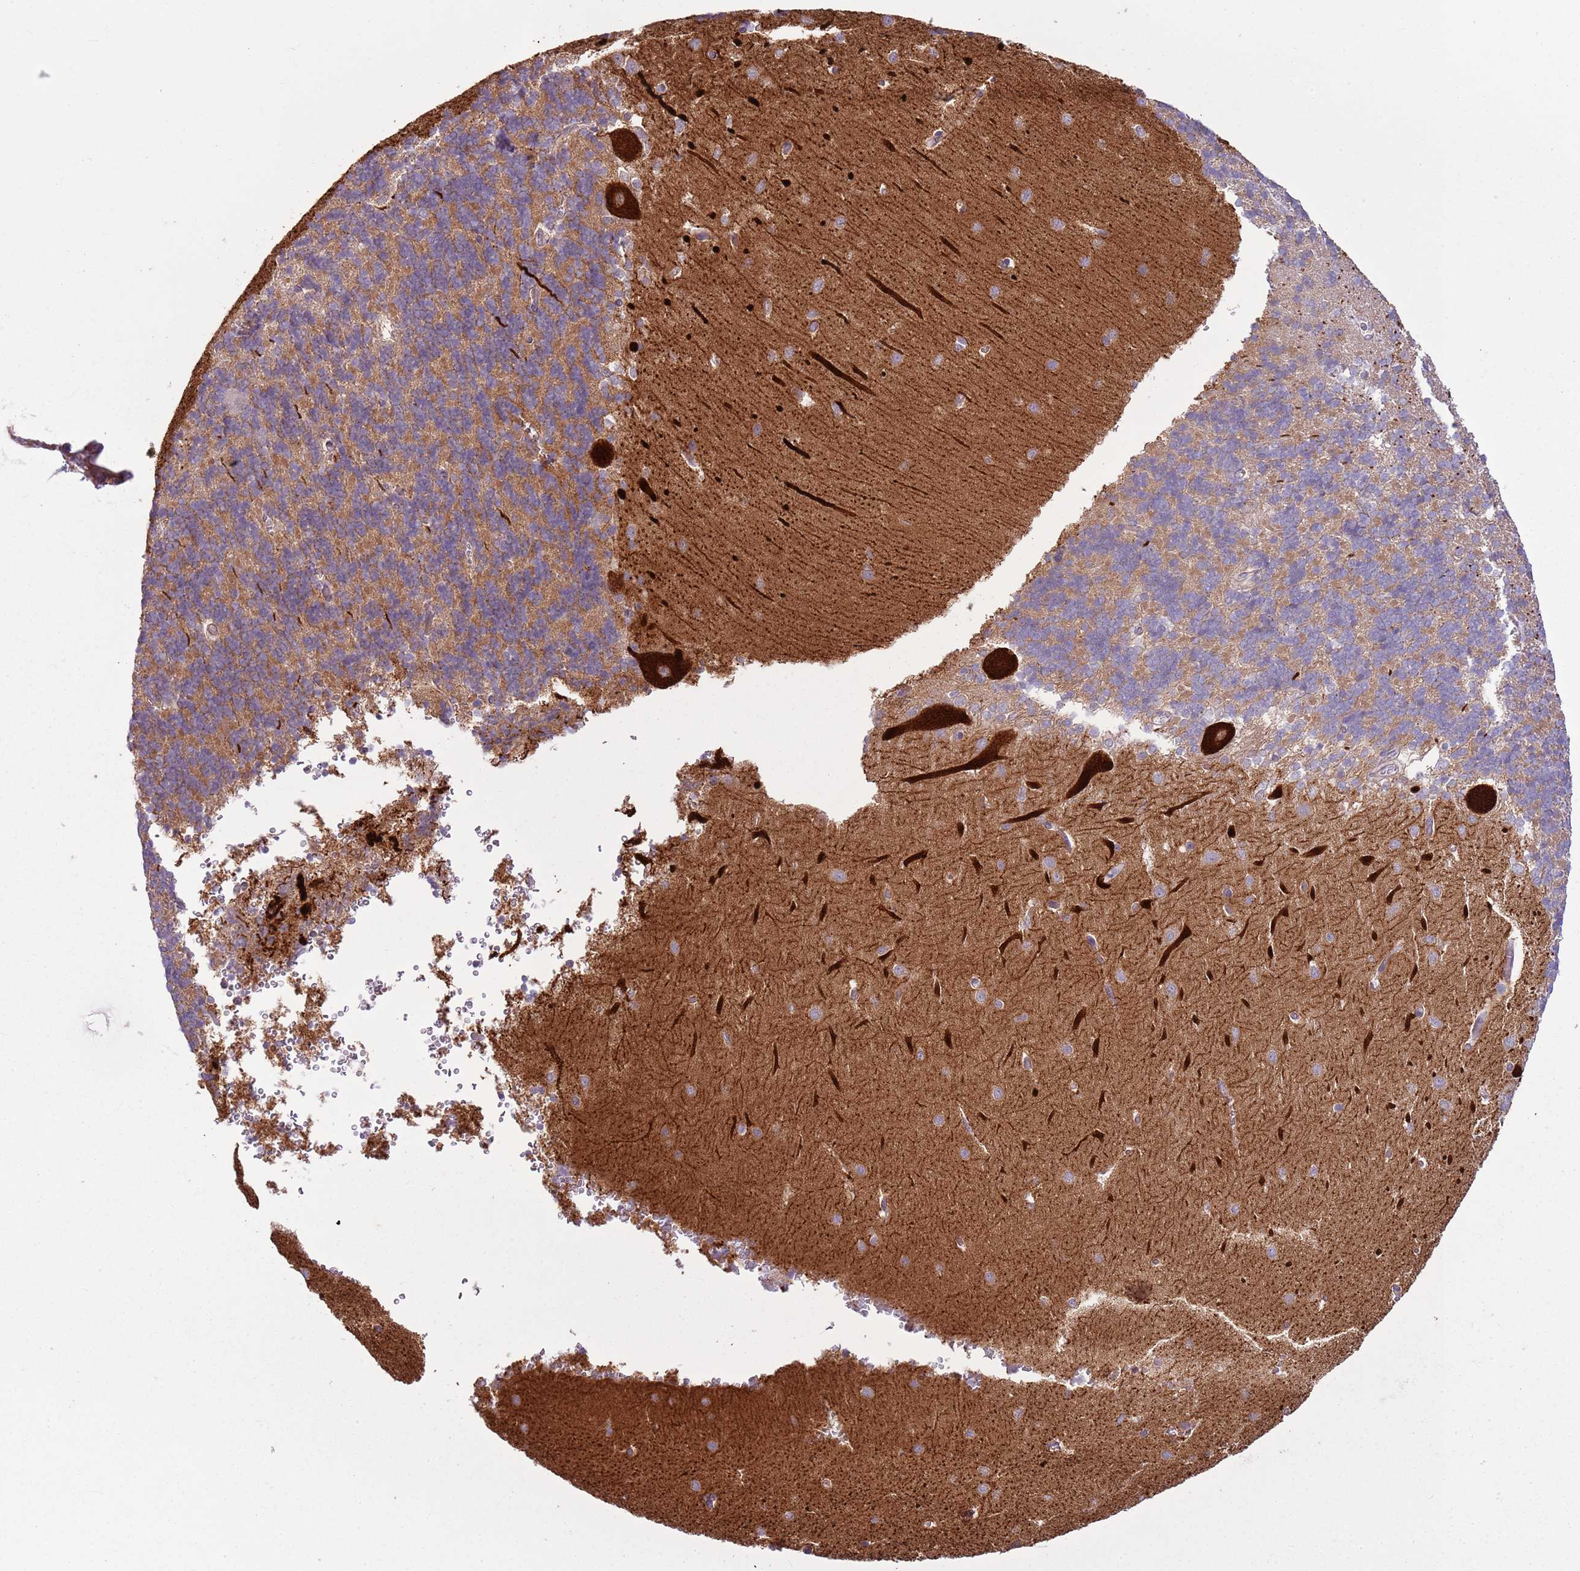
{"staining": {"intensity": "moderate", "quantity": "<25%", "location": "cytoplasmic/membranous"}, "tissue": "cerebellum", "cell_type": "Cells in granular layer", "image_type": "normal", "snomed": [{"axis": "morphology", "description": "Normal tissue, NOS"}, {"axis": "topography", "description": "Cerebellum"}], "caption": "A low amount of moderate cytoplasmic/membranous expression is present in about <25% of cells in granular layer in unremarkable cerebellum. Nuclei are stained in blue.", "gene": "MRO", "patient": {"sex": "male", "age": 37}}